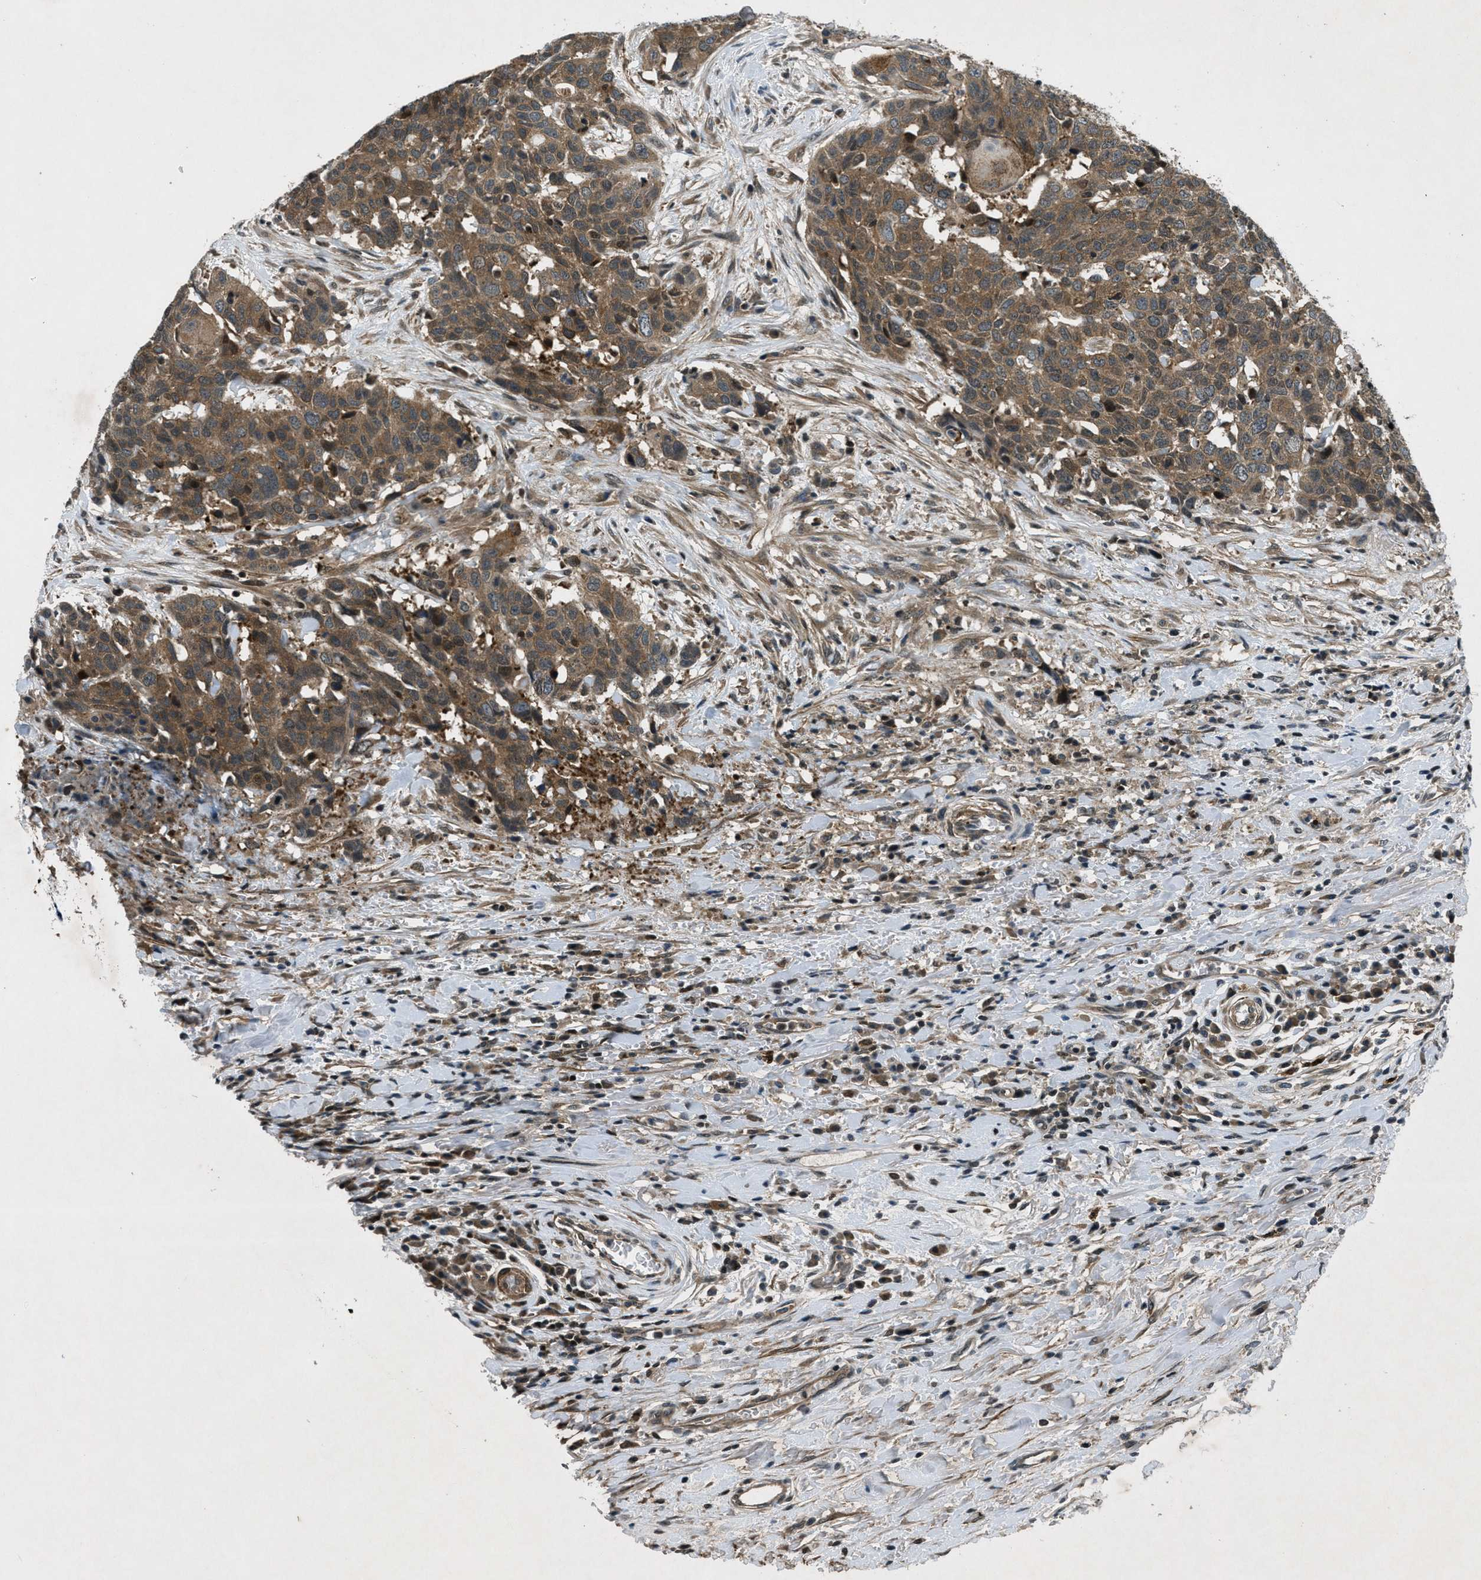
{"staining": {"intensity": "moderate", "quantity": ">75%", "location": "cytoplasmic/membranous"}, "tissue": "head and neck cancer", "cell_type": "Tumor cells", "image_type": "cancer", "snomed": [{"axis": "morphology", "description": "Squamous cell carcinoma, NOS"}, {"axis": "topography", "description": "Head-Neck"}], "caption": "Immunohistochemistry of human head and neck cancer (squamous cell carcinoma) exhibits medium levels of moderate cytoplasmic/membranous positivity in about >75% of tumor cells.", "gene": "EPSTI1", "patient": {"sex": "male", "age": 66}}